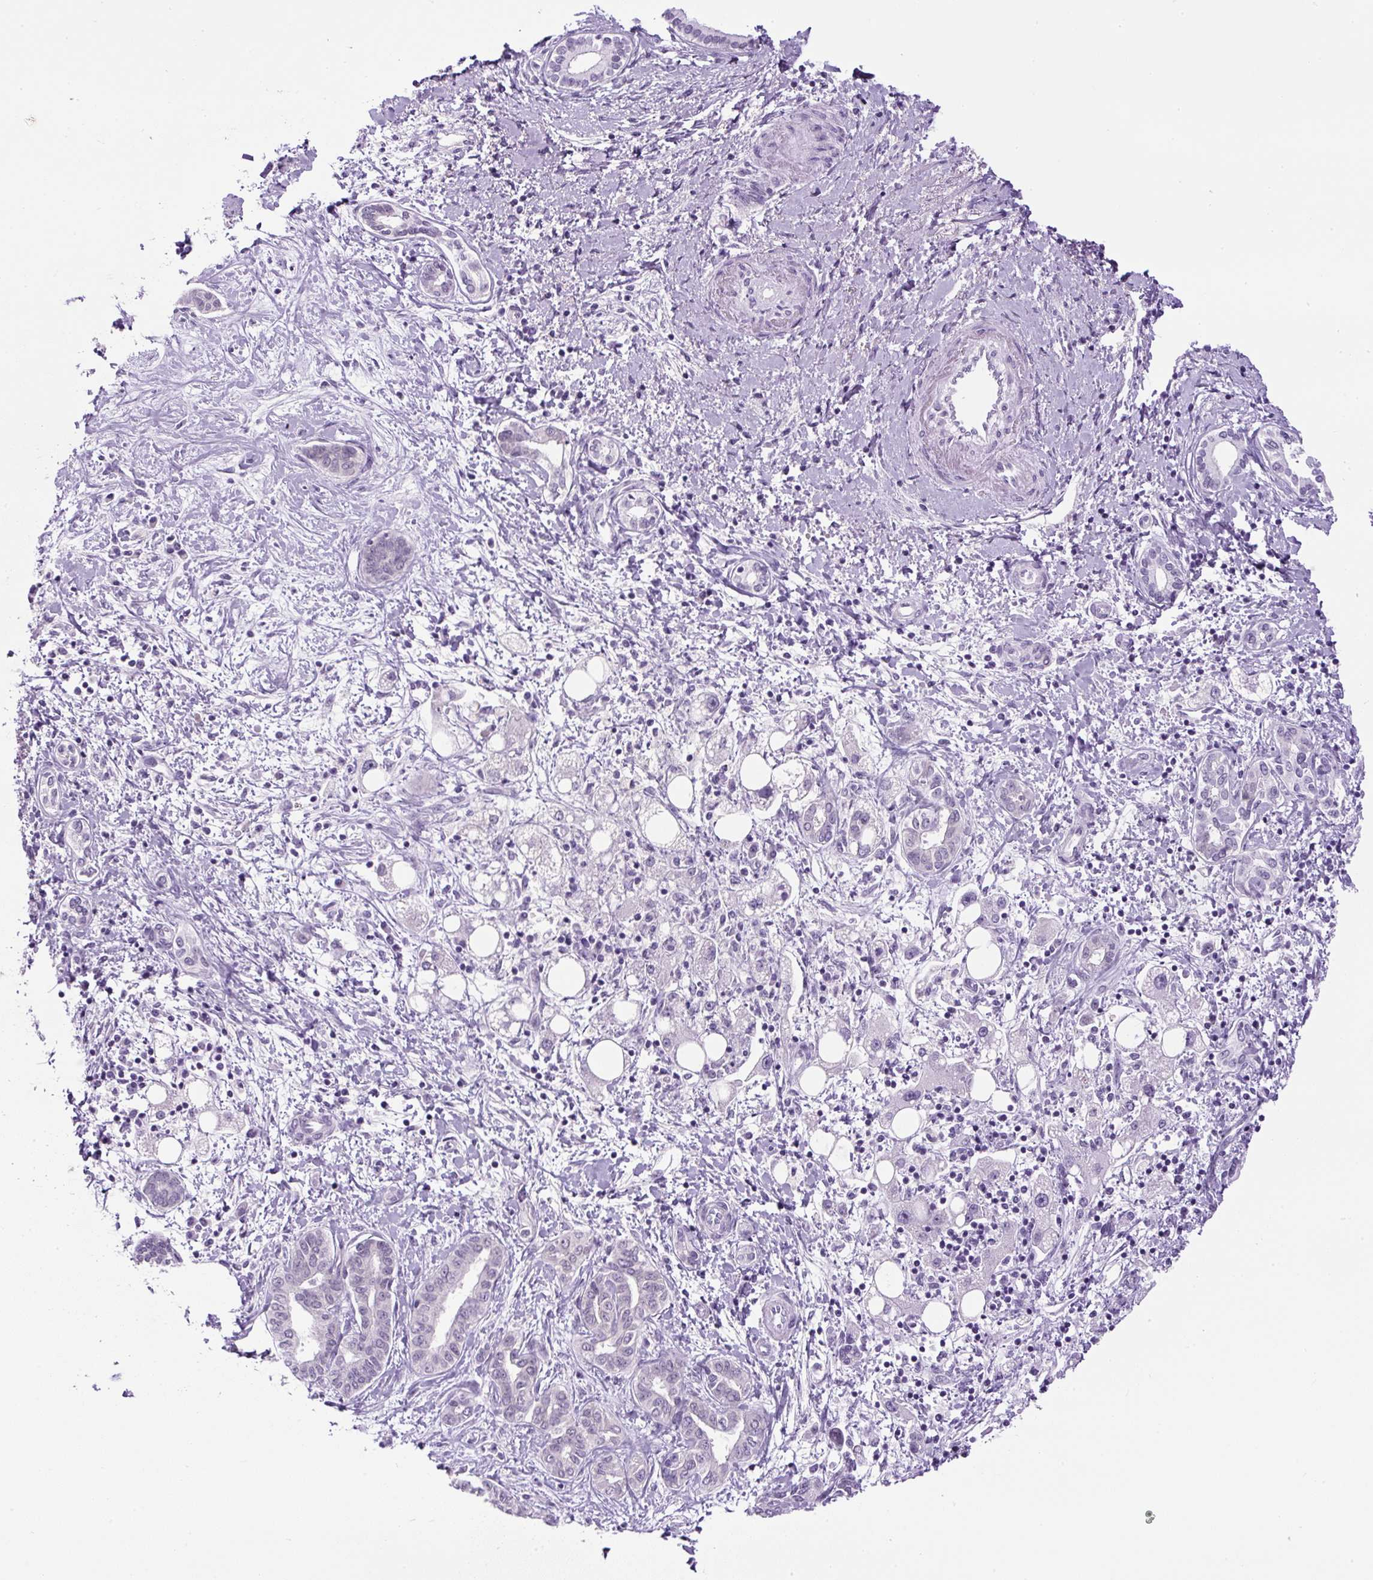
{"staining": {"intensity": "negative", "quantity": "none", "location": "none"}, "tissue": "liver cancer", "cell_type": "Tumor cells", "image_type": "cancer", "snomed": [{"axis": "morphology", "description": "Cholangiocarcinoma"}, {"axis": "topography", "description": "Liver"}], "caption": "Liver cholangiocarcinoma was stained to show a protein in brown. There is no significant staining in tumor cells.", "gene": "RHBDD2", "patient": {"sex": "female", "age": 77}}